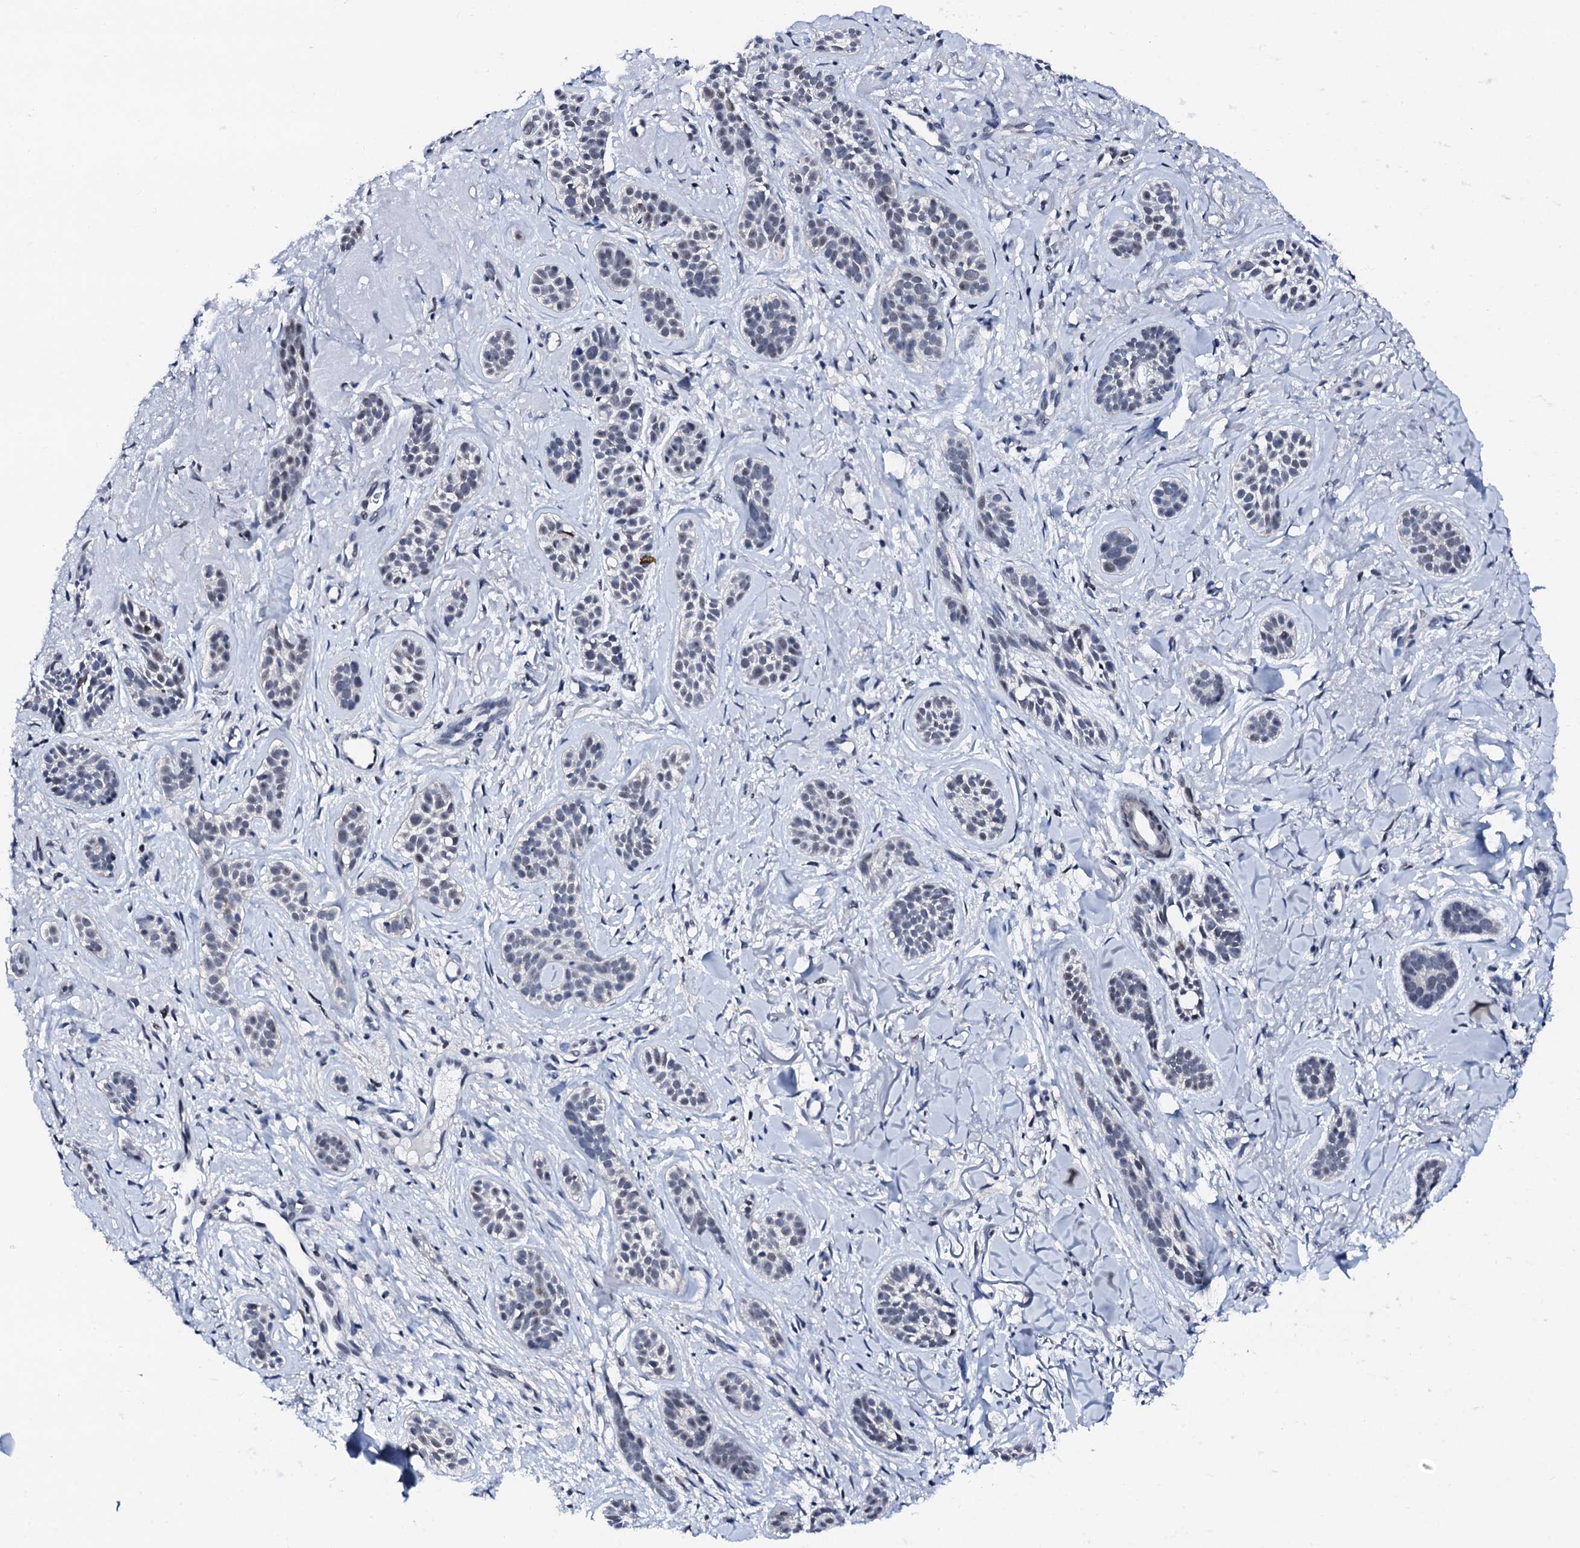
{"staining": {"intensity": "negative", "quantity": "none", "location": "none"}, "tissue": "skin cancer", "cell_type": "Tumor cells", "image_type": "cancer", "snomed": [{"axis": "morphology", "description": "Basal cell carcinoma"}, {"axis": "topography", "description": "Skin"}], "caption": "Immunohistochemistry (IHC) histopathology image of neoplastic tissue: human skin cancer stained with DAB (3,3'-diaminobenzidine) reveals no significant protein positivity in tumor cells.", "gene": "TRAFD1", "patient": {"sex": "male", "age": 71}}